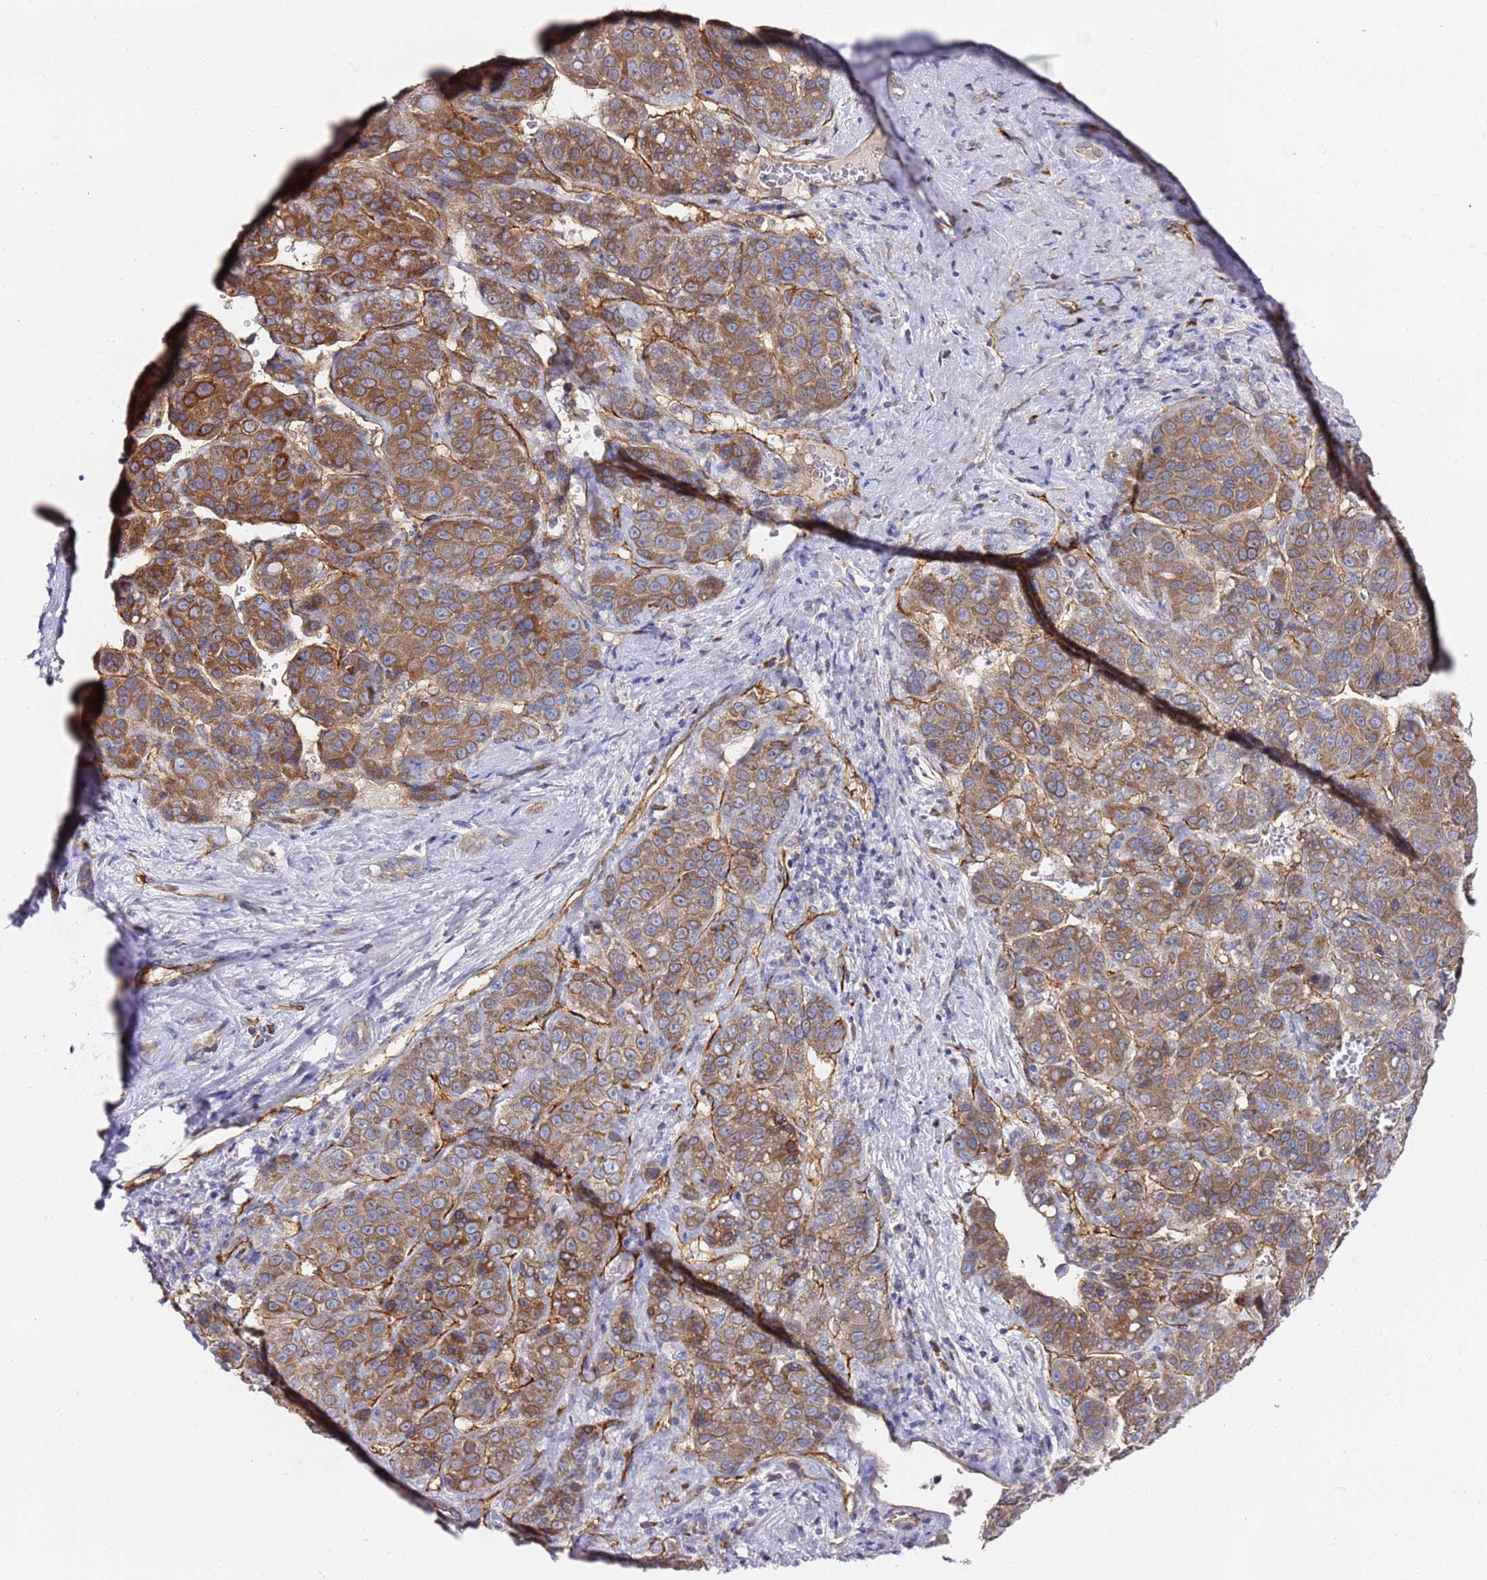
{"staining": {"intensity": "moderate", "quantity": ">75%", "location": "cytoplasmic/membranous"}, "tissue": "liver cancer", "cell_type": "Tumor cells", "image_type": "cancer", "snomed": [{"axis": "morphology", "description": "Carcinoma, Hepatocellular, NOS"}, {"axis": "topography", "description": "Liver"}], "caption": "About >75% of tumor cells in human liver cancer (hepatocellular carcinoma) demonstrate moderate cytoplasmic/membranous protein positivity as visualized by brown immunohistochemical staining.", "gene": "KIF7", "patient": {"sex": "female", "age": 53}}